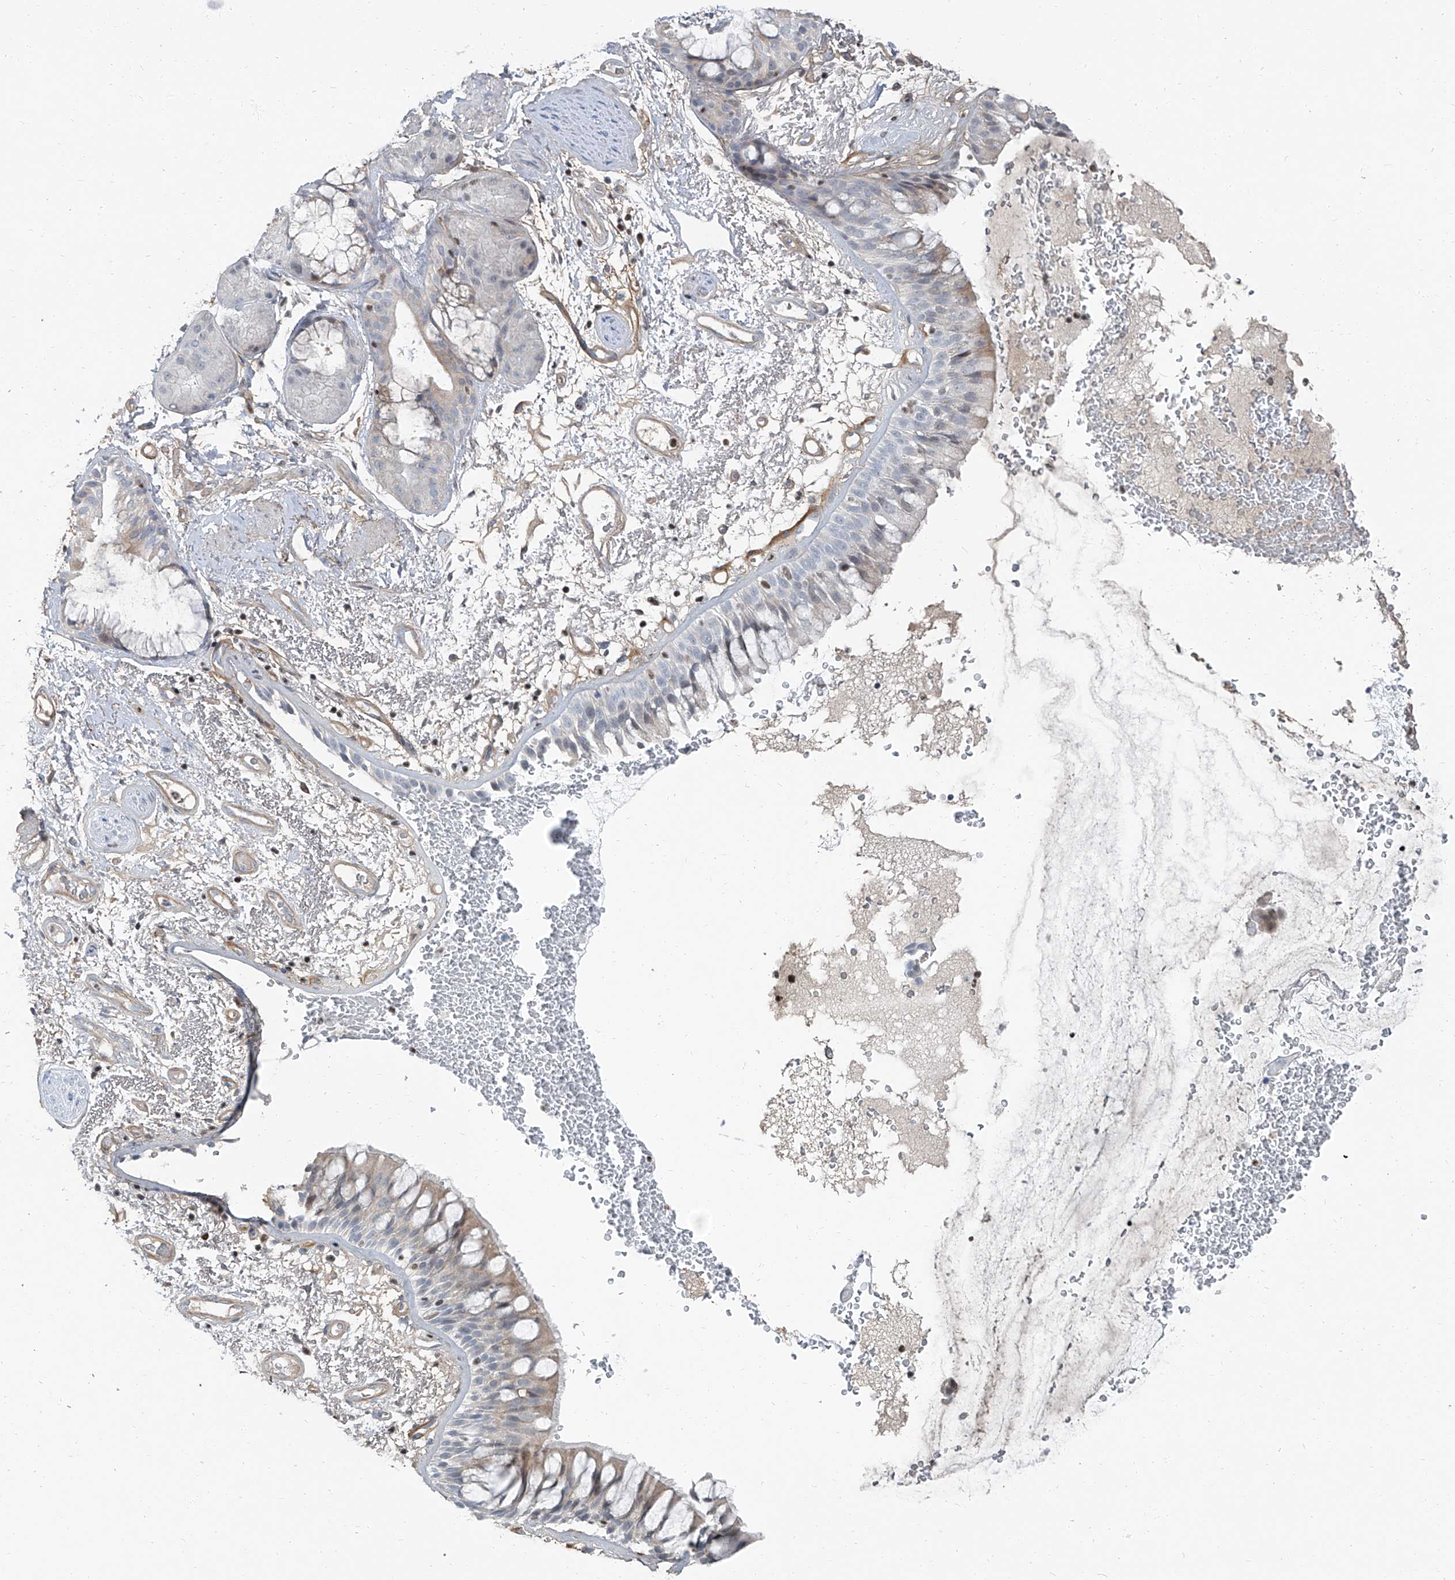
{"staining": {"intensity": "negative", "quantity": "none", "location": "none"}, "tissue": "bronchus", "cell_type": "Respiratory epithelial cells", "image_type": "normal", "snomed": [{"axis": "morphology", "description": "Normal tissue, NOS"}, {"axis": "morphology", "description": "Squamous cell carcinoma, NOS"}, {"axis": "topography", "description": "Lymph node"}, {"axis": "topography", "description": "Bronchus"}, {"axis": "topography", "description": "Lung"}], "caption": "IHC of unremarkable human bronchus demonstrates no expression in respiratory epithelial cells. (Immunohistochemistry, brightfield microscopy, high magnification).", "gene": "HOXA3", "patient": {"sex": "male", "age": 66}}